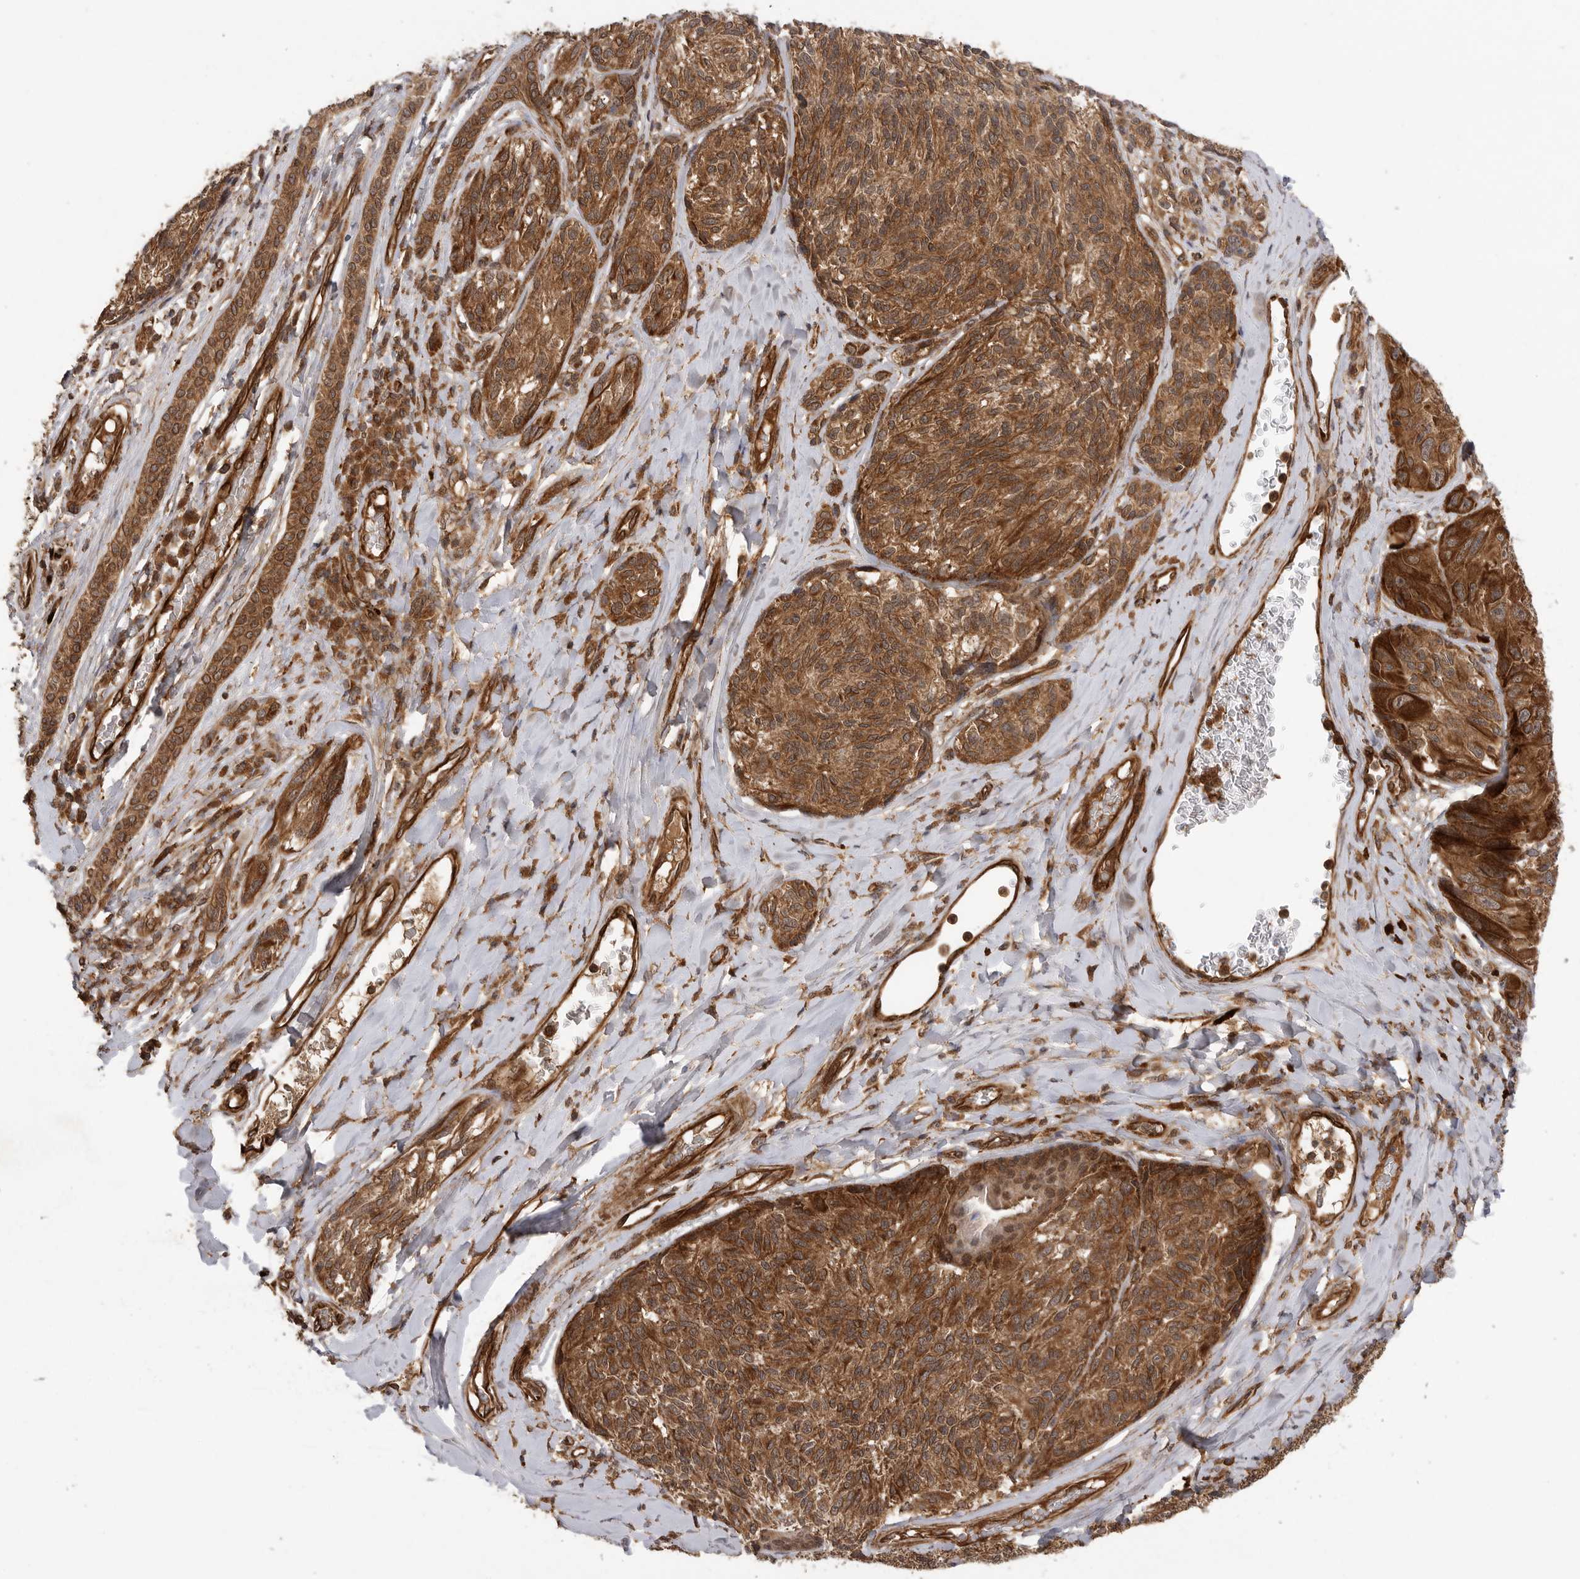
{"staining": {"intensity": "strong", "quantity": ">75%", "location": "cytoplasmic/membranous"}, "tissue": "melanoma", "cell_type": "Tumor cells", "image_type": "cancer", "snomed": [{"axis": "morphology", "description": "Malignant melanoma, NOS"}, {"axis": "topography", "description": "Skin"}], "caption": "This micrograph displays immunohistochemistry (IHC) staining of human melanoma, with high strong cytoplasmic/membranous expression in about >75% of tumor cells.", "gene": "PRDX4", "patient": {"sex": "female", "age": 73}}